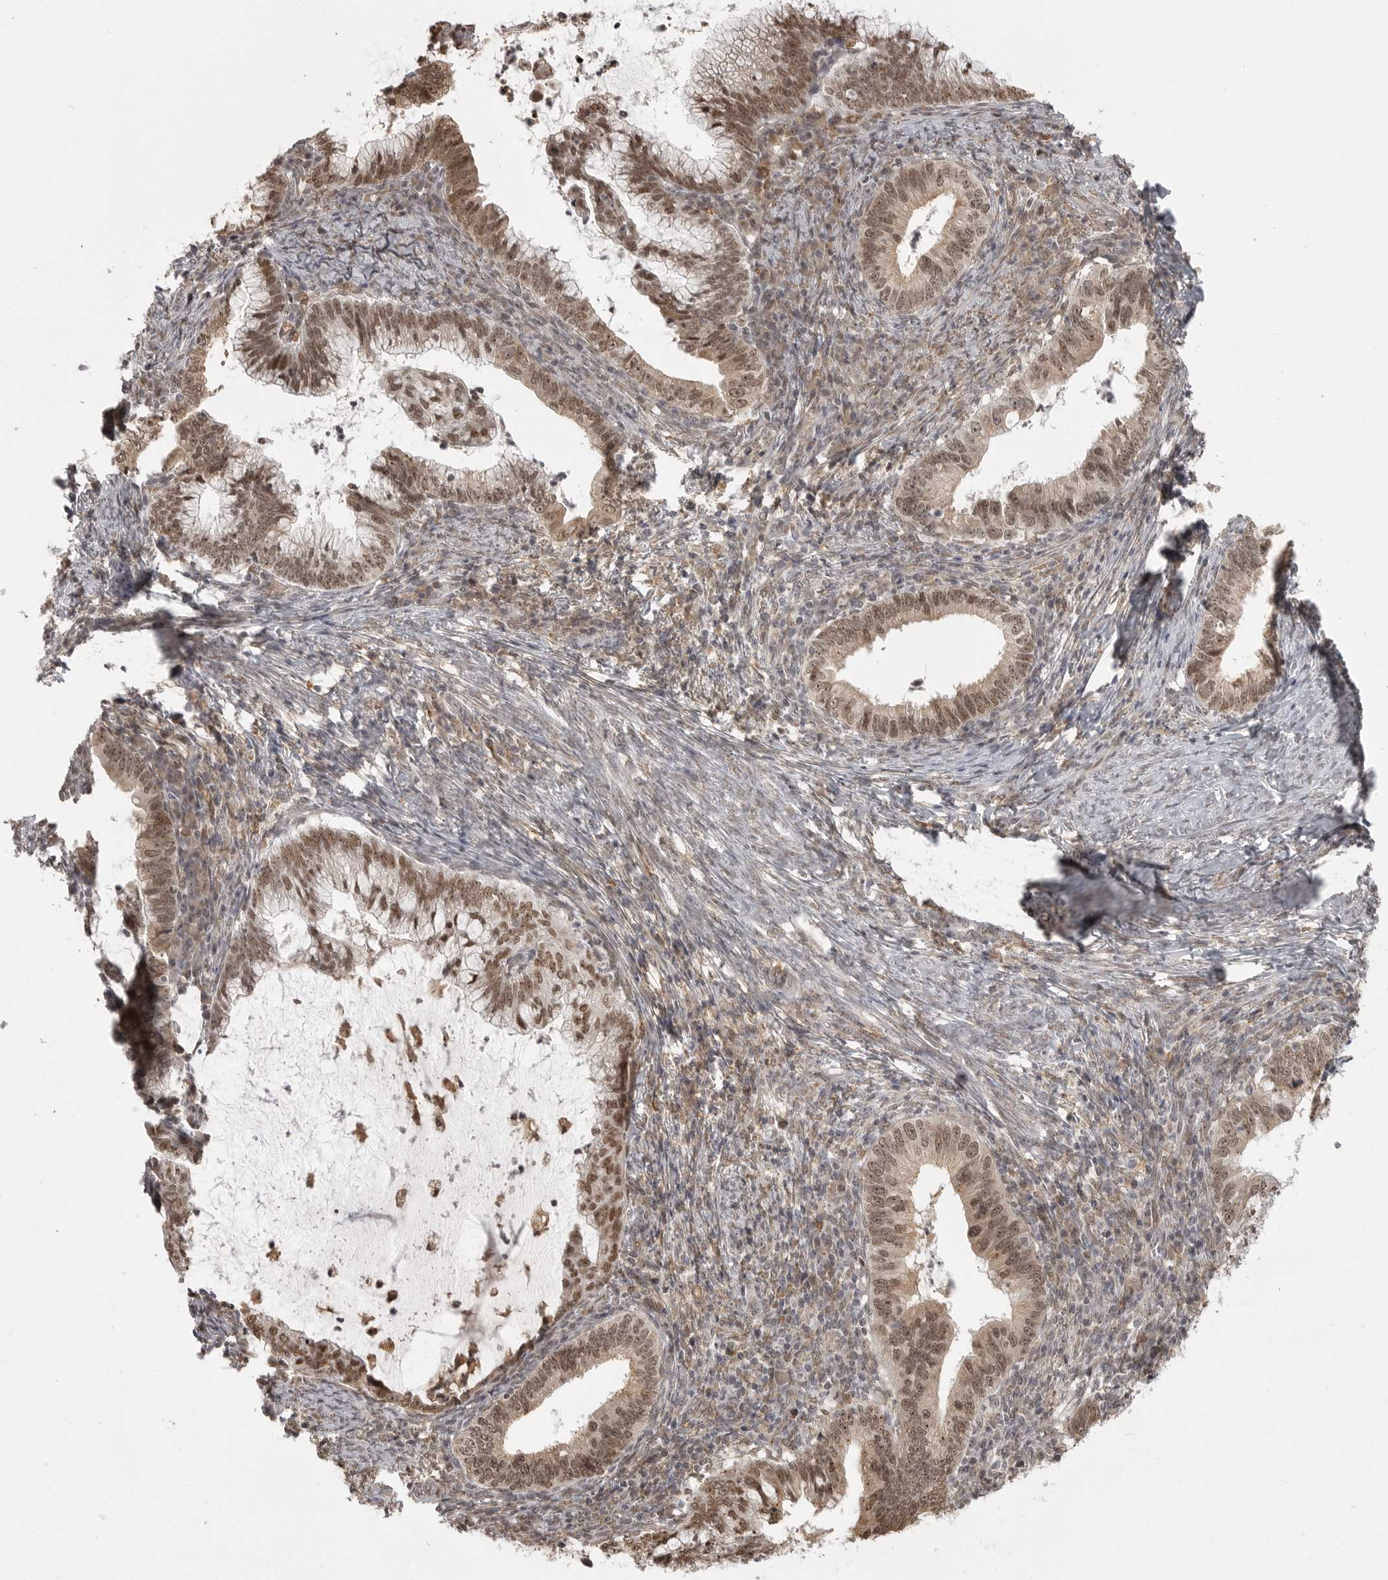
{"staining": {"intensity": "moderate", "quantity": ">75%", "location": "nuclear"}, "tissue": "cervical cancer", "cell_type": "Tumor cells", "image_type": "cancer", "snomed": [{"axis": "morphology", "description": "Adenocarcinoma, NOS"}, {"axis": "topography", "description": "Cervix"}], "caption": "Immunohistochemical staining of human adenocarcinoma (cervical) displays medium levels of moderate nuclear staining in approximately >75% of tumor cells.", "gene": "ISG20L2", "patient": {"sex": "female", "age": 36}}